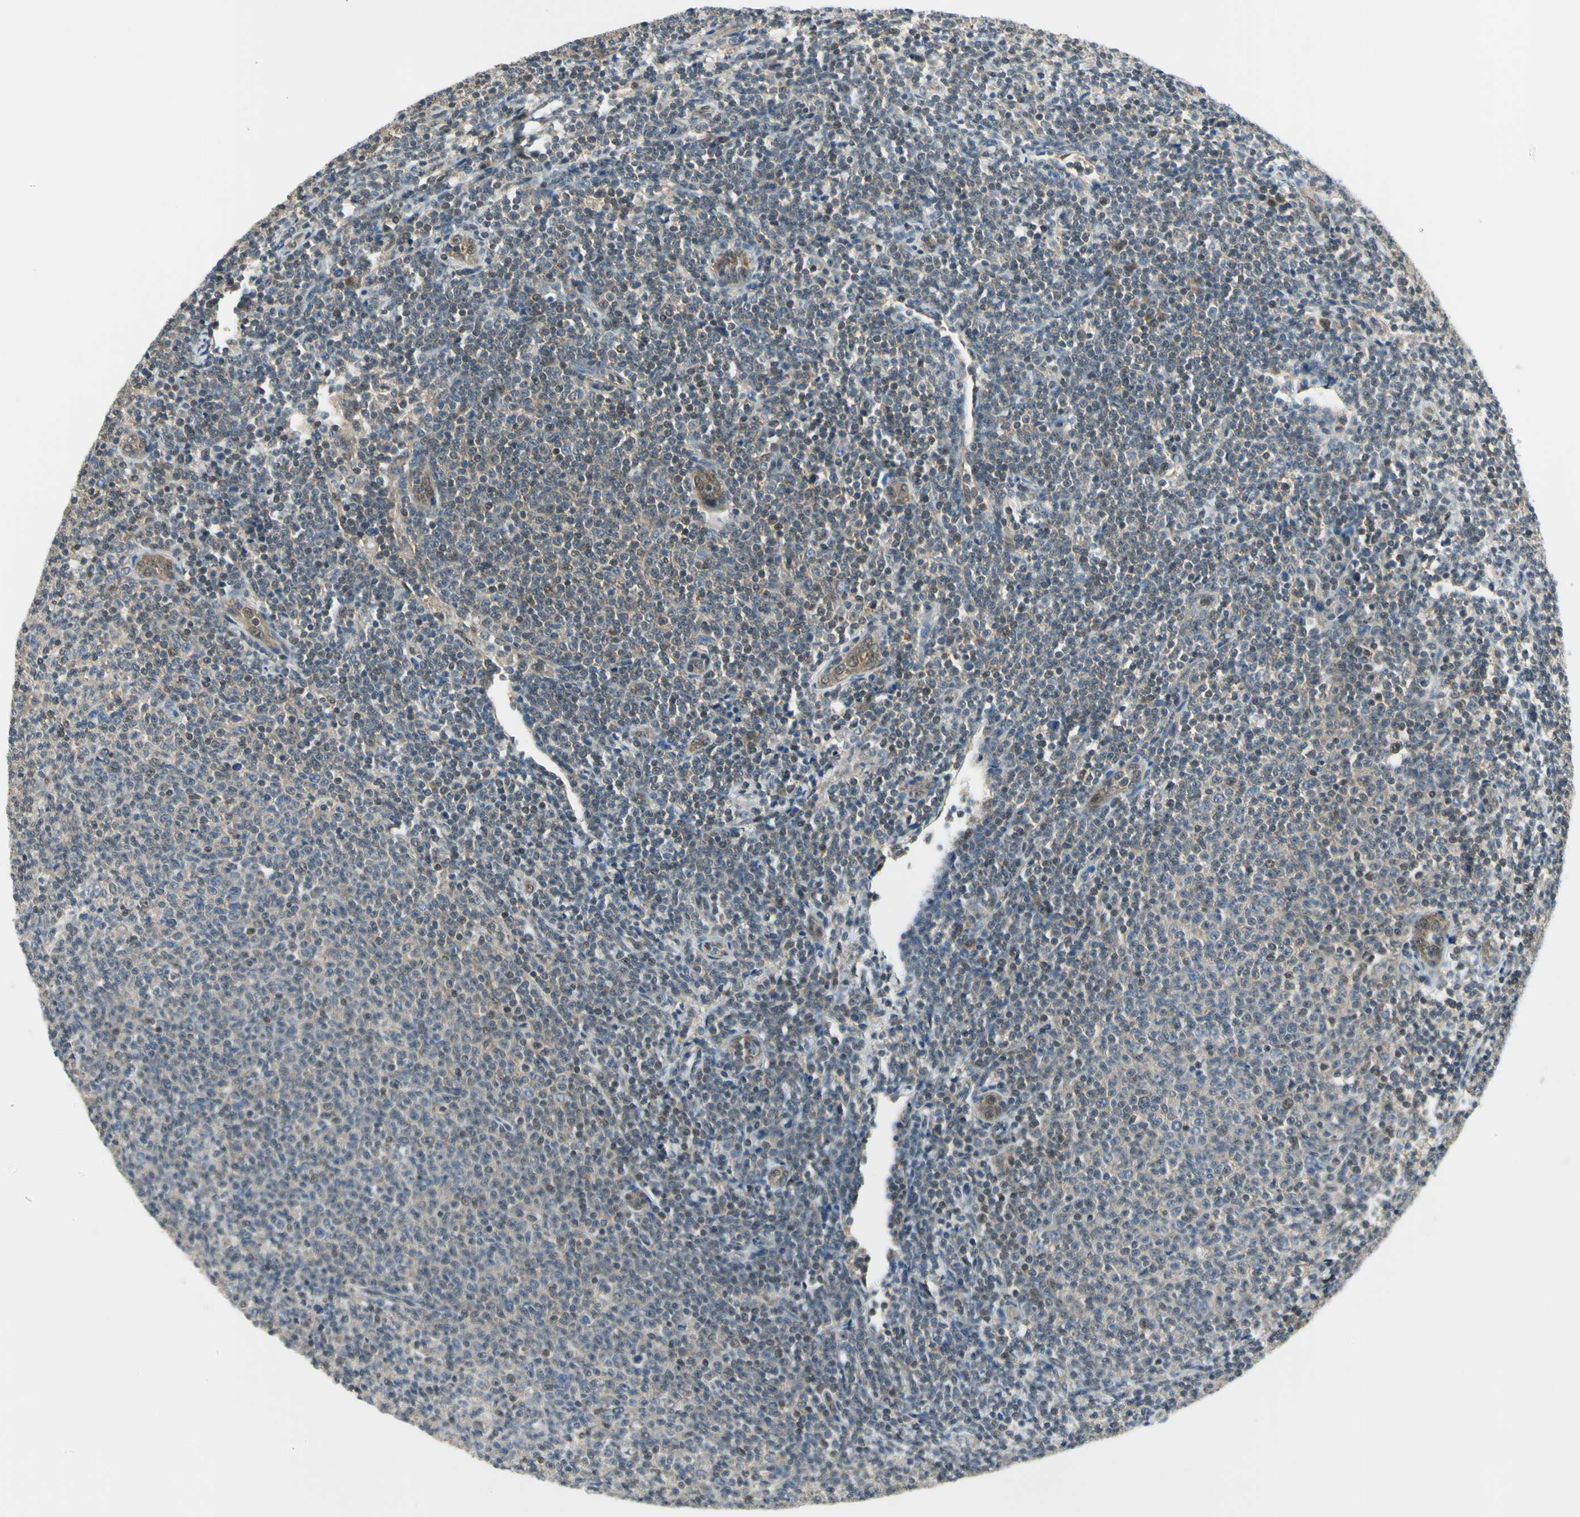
{"staining": {"intensity": "weak", "quantity": "25%-75%", "location": "cytoplasmic/membranous"}, "tissue": "lymphoma", "cell_type": "Tumor cells", "image_type": "cancer", "snomed": [{"axis": "morphology", "description": "Malignant lymphoma, non-Hodgkin's type, Low grade"}, {"axis": "topography", "description": "Lymph node"}], "caption": "This is an image of immunohistochemistry staining of lymphoma, which shows weak staining in the cytoplasmic/membranous of tumor cells.", "gene": "PSMD5", "patient": {"sex": "male", "age": 66}}